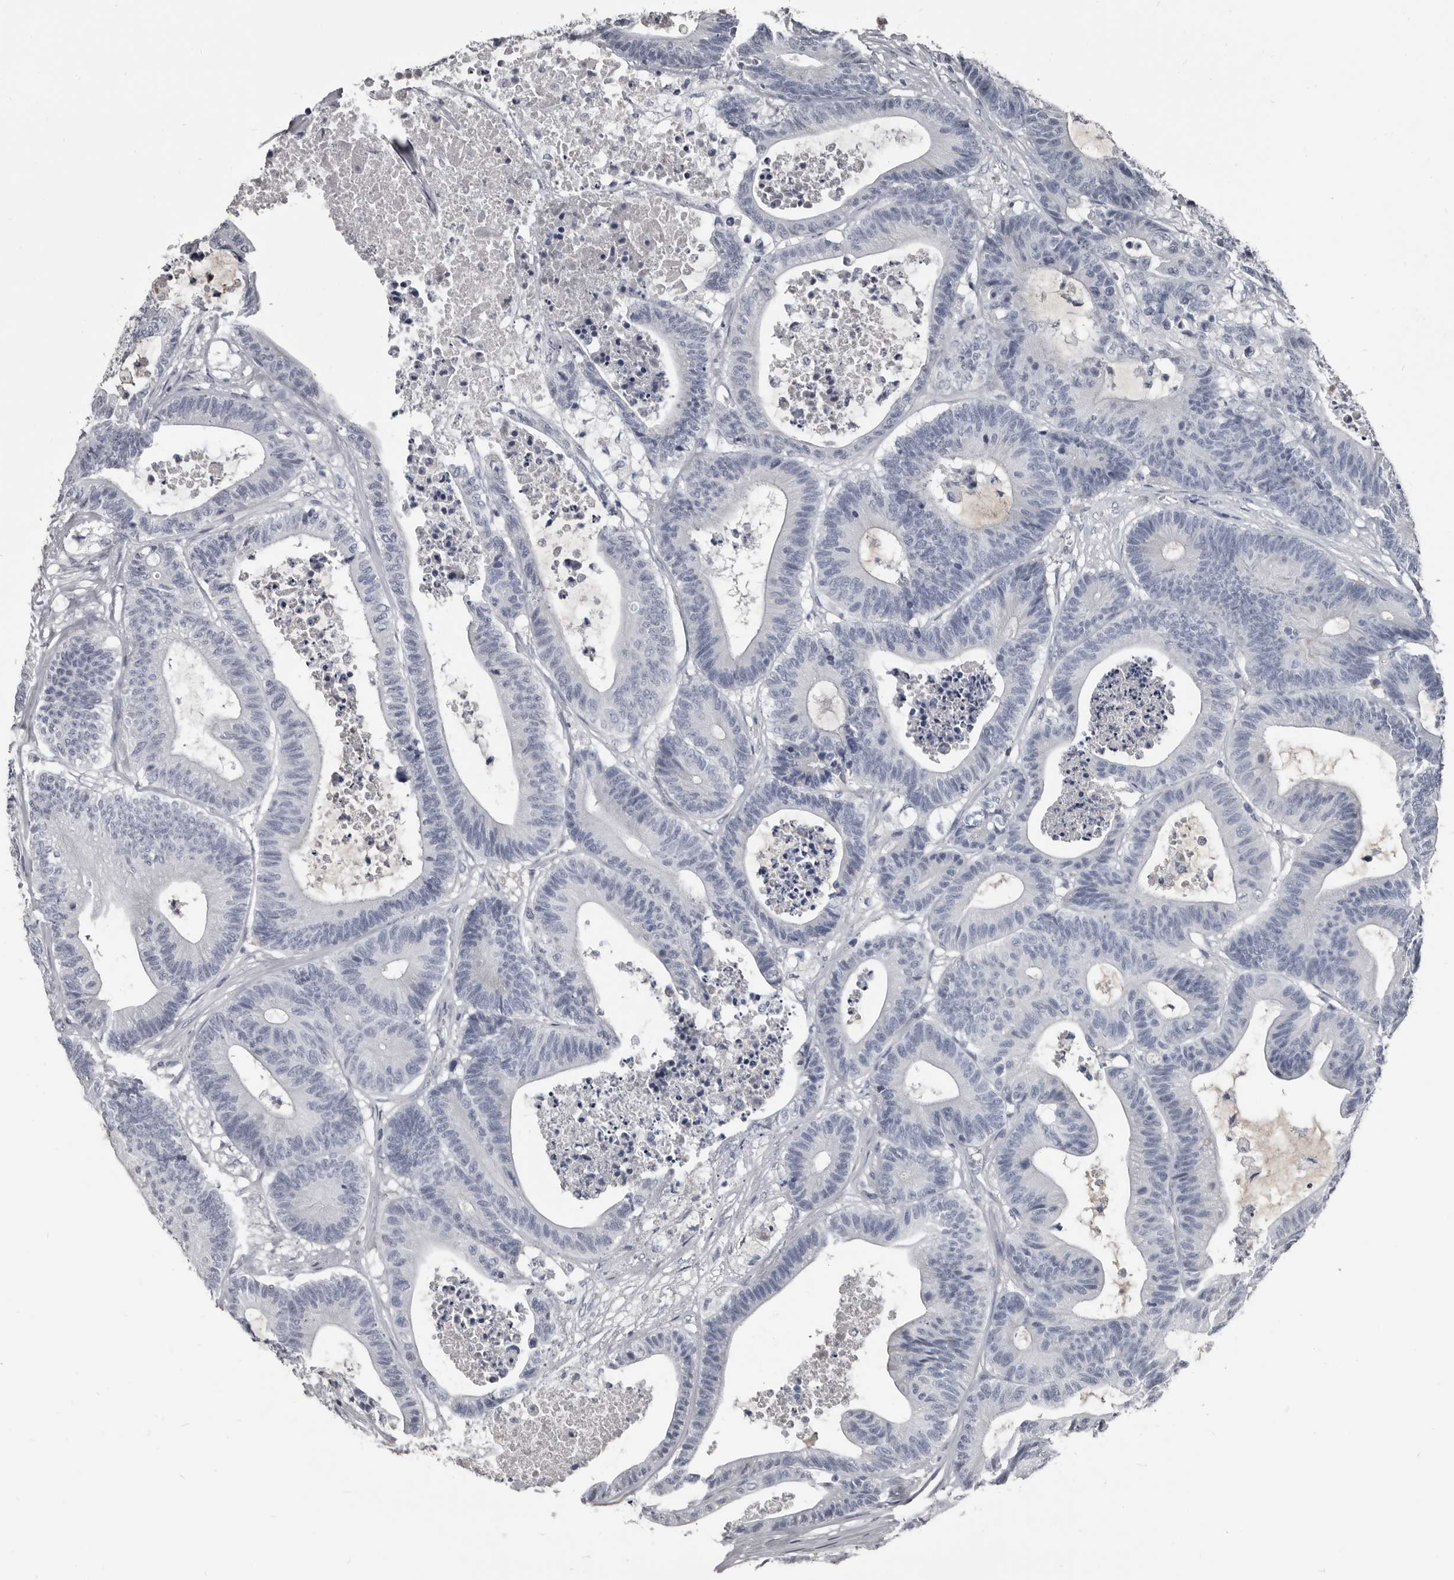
{"staining": {"intensity": "negative", "quantity": "none", "location": "none"}, "tissue": "colorectal cancer", "cell_type": "Tumor cells", "image_type": "cancer", "snomed": [{"axis": "morphology", "description": "Adenocarcinoma, NOS"}, {"axis": "topography", "description": "Colon"}], "caption": "Micrograph shows no significant protein positivity in tumor cells of colorectal cancer.", "gene": "GREB1", "patient": {"sex": "female", "age": 84}}